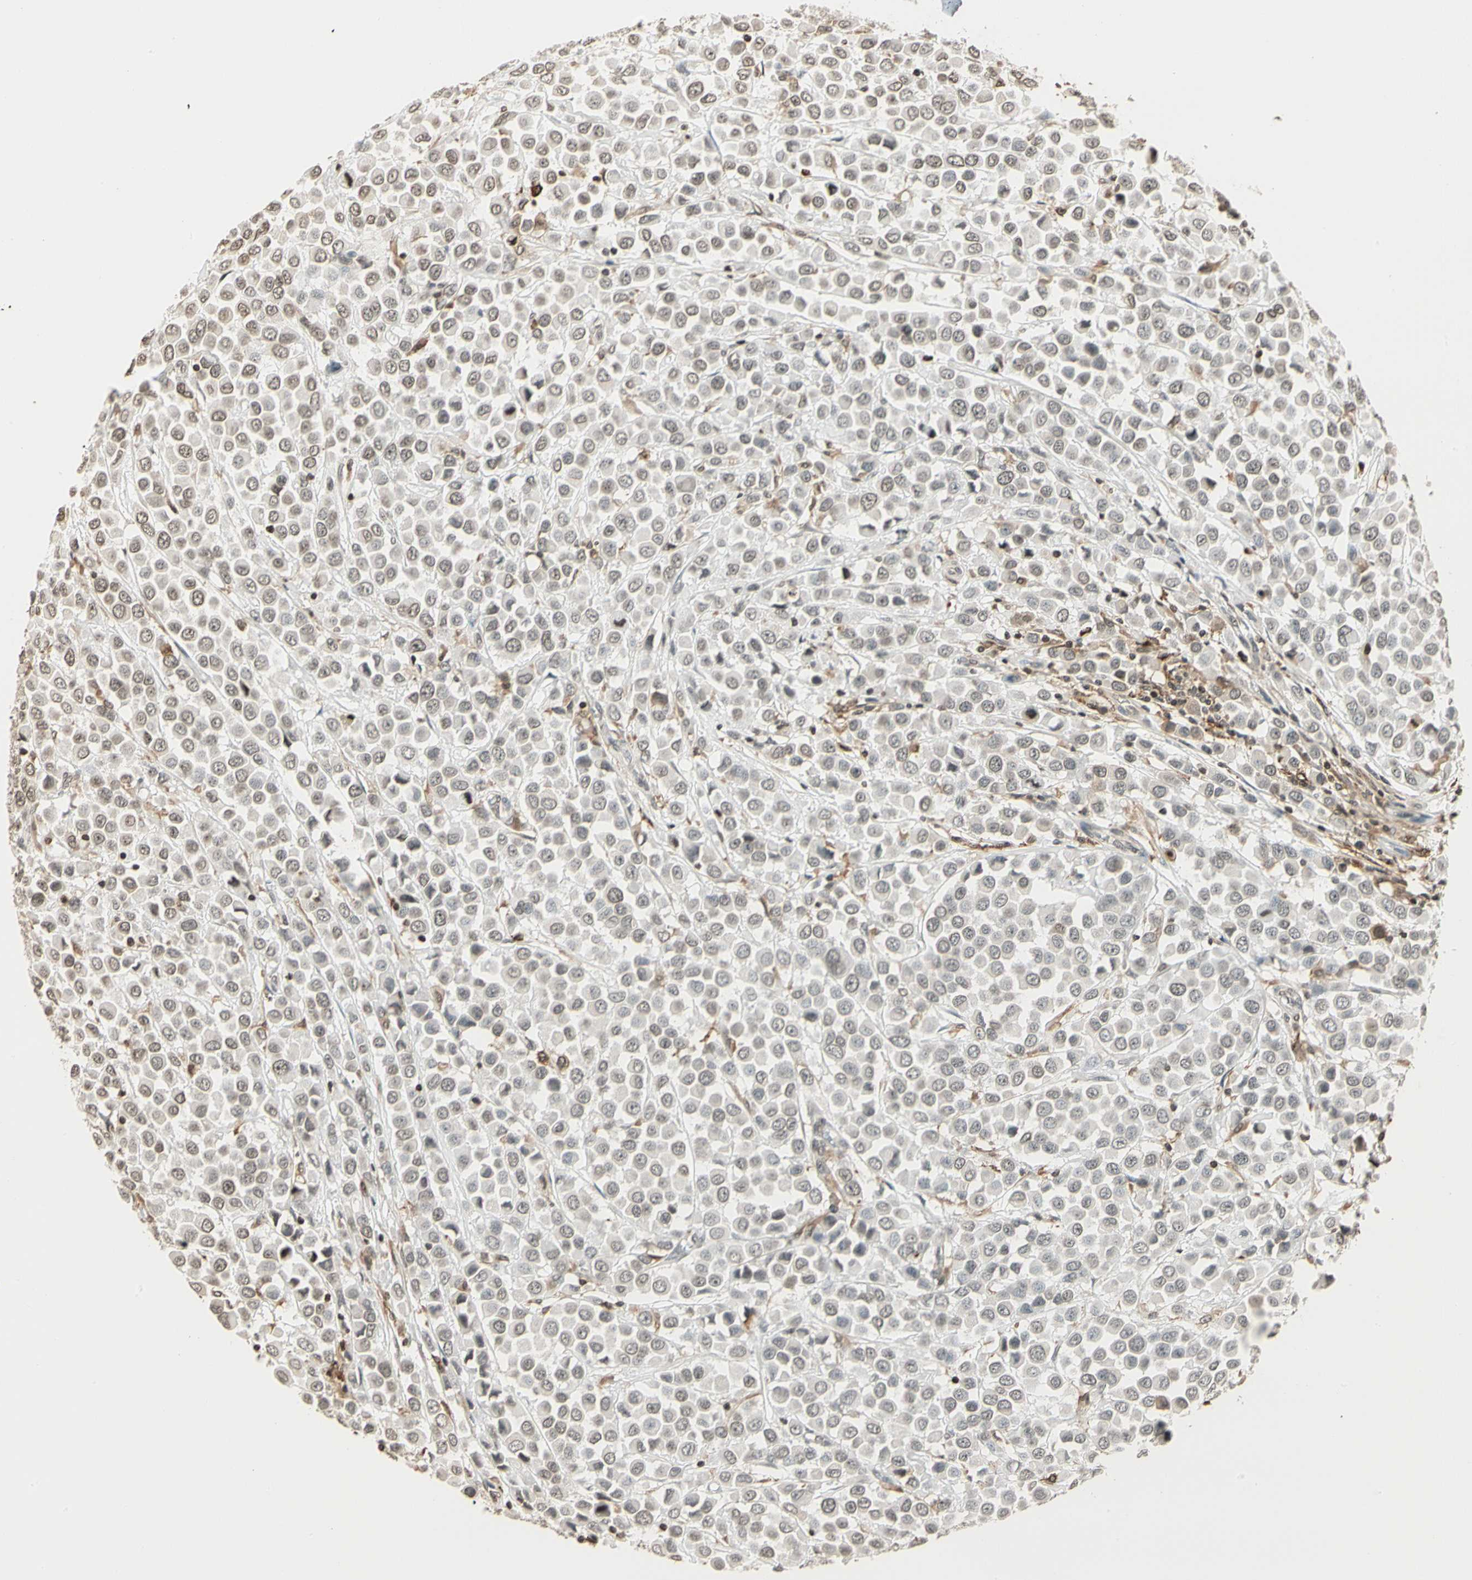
{"staining": {"intensity": "weak", "quantity": ">75%", "location": "nuclear"}, "tissue": "breast cancer", "cell_type": "Tumor cells", "image_type": "cancer", "snomed": [{"axis": "morphology", "description": "Duct carcinoma"}, {"axis": "topography", "description": "Breast"}], "caption": "Infiltrating ductal carcinoma (breast) tissue reveals weak nuclear expression in about >75% of tumor cells, visualized by immunohistochemistry.", "gene": "FER", "patient": {"sex": "female", "age": 61}}